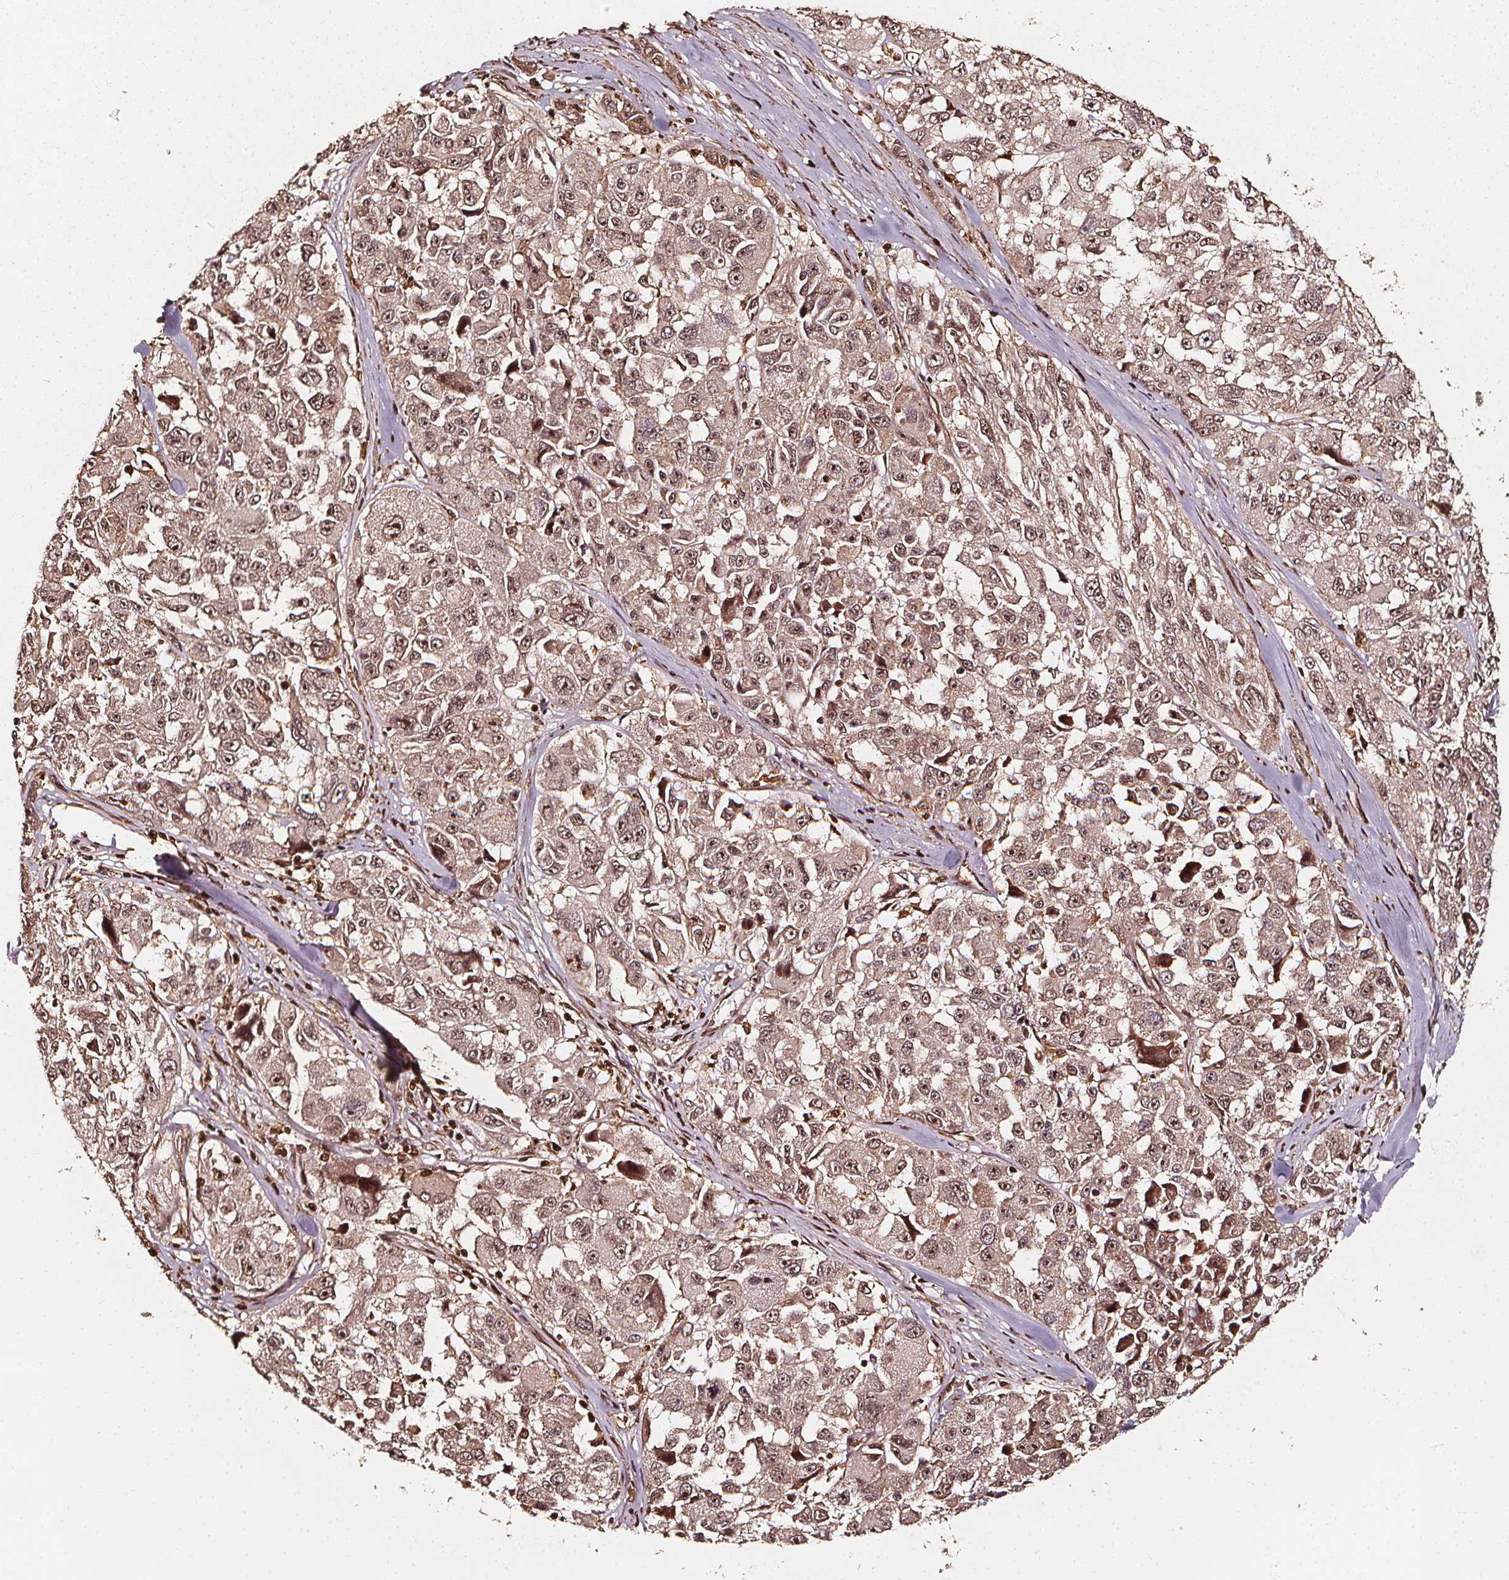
{"staining": {"intensity": "moderate", "quantity": ">75%", "location": "nuclear"}, "tissue": "melanoma", "cell_type": "Tumor cells", "image_type": "cancer", "snomed": [{"axis": "morphology", "description": "Malignant melanoma, NOS"}, {"axis": "topography", "description": "Skin"}], "caption": "Malignant melanoma was stained to show a protein in brown. There is medium levels of moderate nuclear expression in approximately >75% of tumor cells.", "gene": "EXOSC9", "patient": {"sex": "female", "age": 66}}